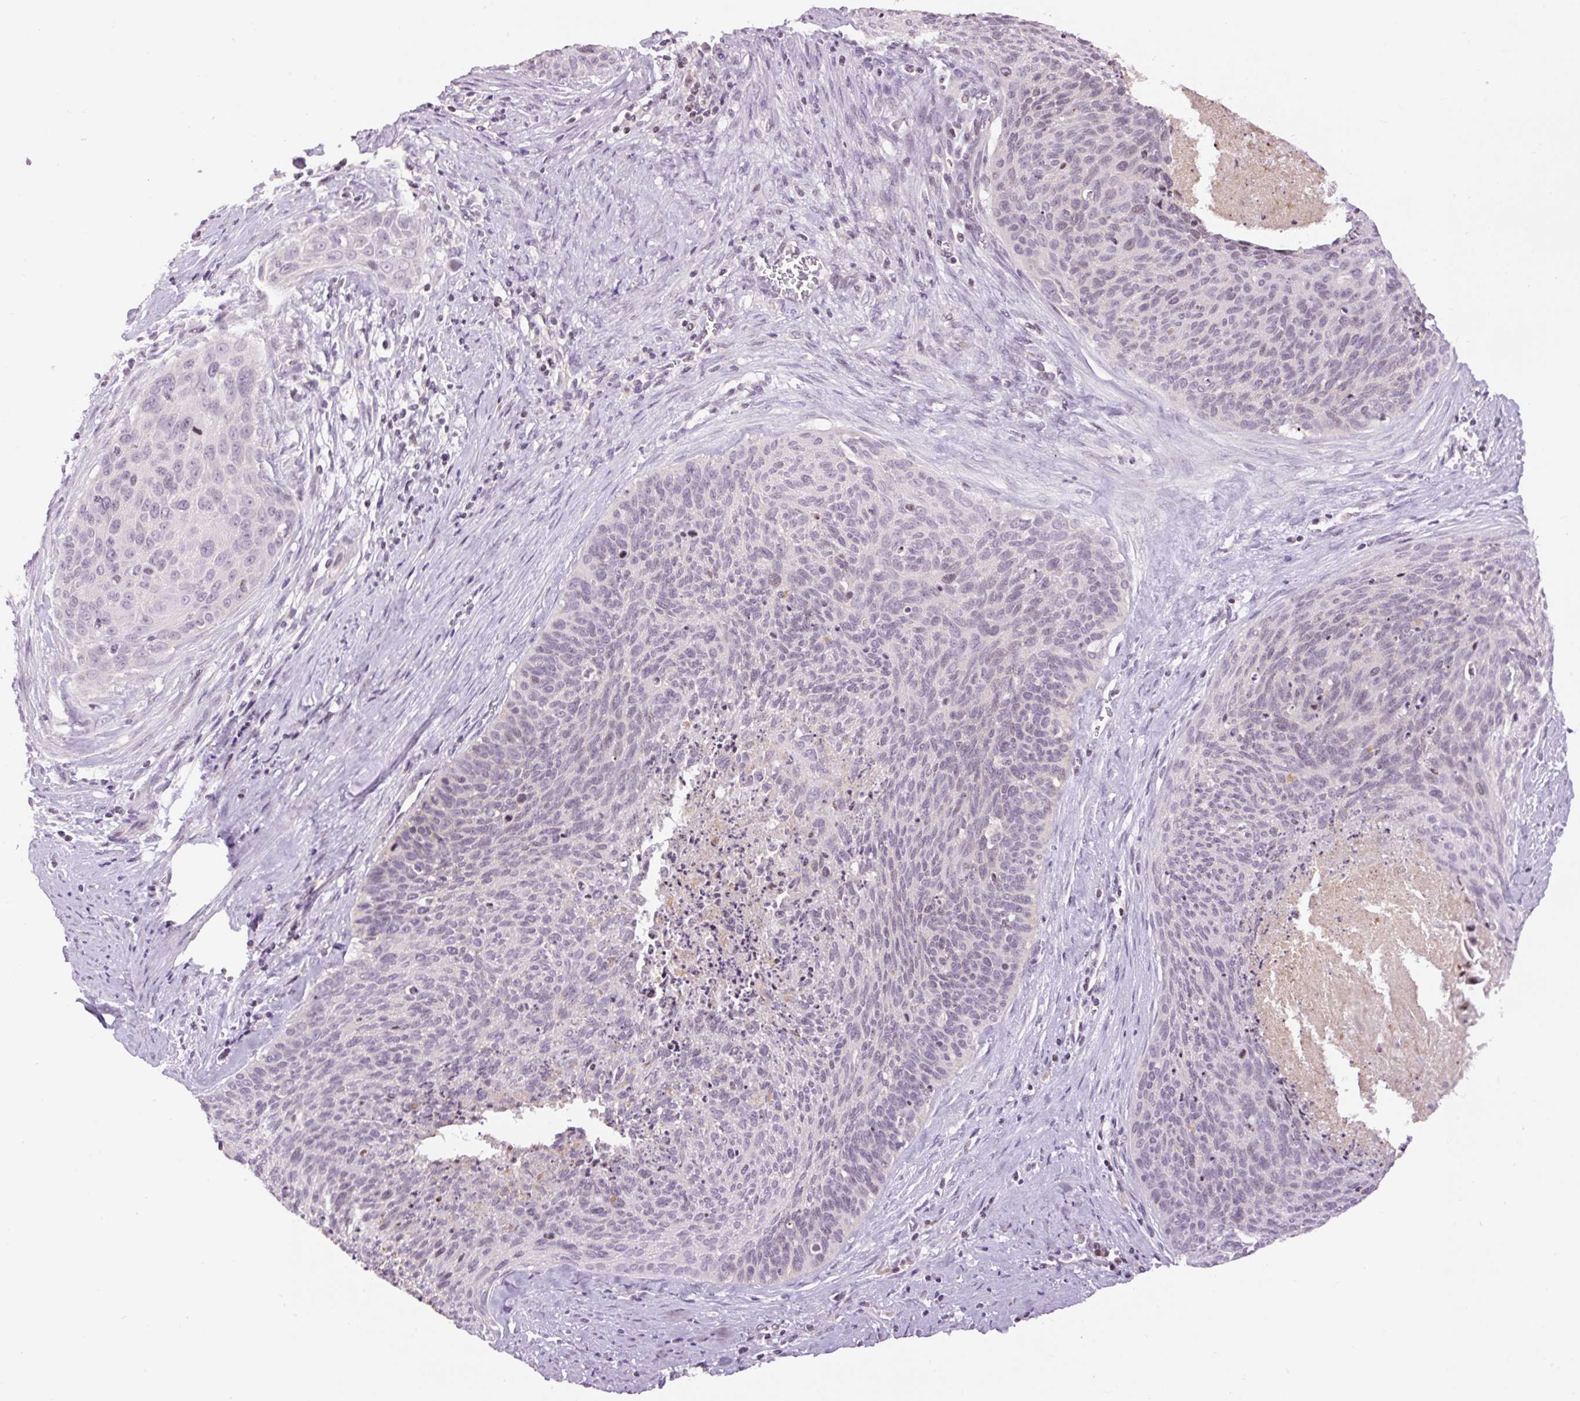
{"staining": {"intensity": "negative", "quantity": "none", "location": "none"}, "tissue": "cervical cancer", "cell_type": "Tumor cells", "image_type": "cancer", "snomed": [{"axis": "morphology", "description": "Squamous cell carcinoma, NOS"}, {"axis": "topography", "description": "Cervix"}], "caption": "A histopathology image of human squamous cell carcinoma (cervical) is negative for staining in tumor cells.", "gene": "ABHD11", "patient": {"sex": "female", "age": 55}}